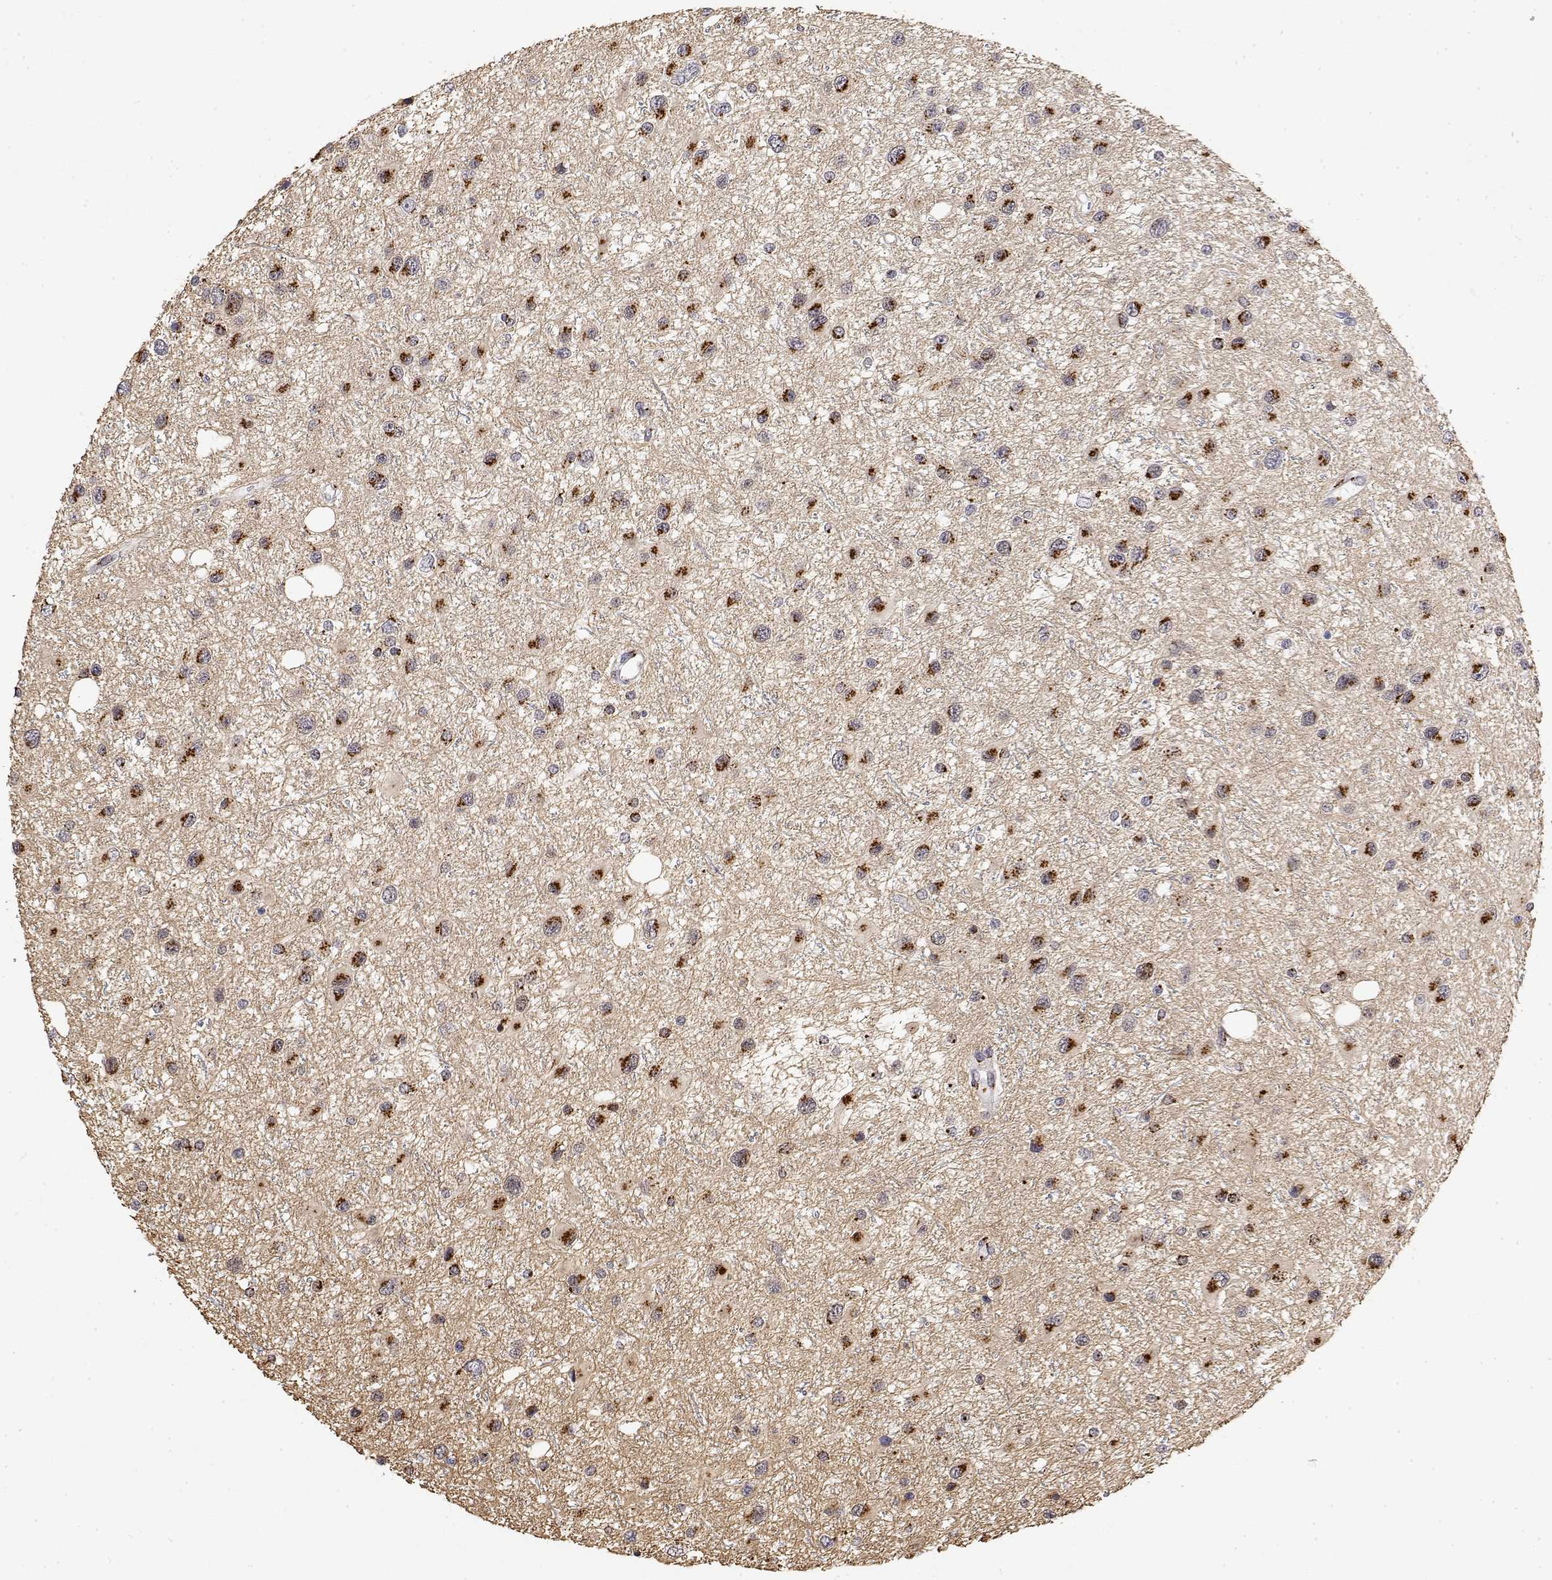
{"staining": {"intensity": "strong", "quantity": ">75%", "location": "cytoplasmic/membranous"}, "tissue": "glioma", "cell_type": "Tumor cells", "image_type": "cancer", "snomed": [{"axis": "morphology", "description": "Glioma, malignant, Low grade"}, {"axis": "topography", "description": "Brain"}], "caption": "Glioma was stained to show a protein in brown. There is high levels of strong cytoplasmic/membranous expression in about >75% of tumor cells.", "gene": "YIPF3", "patient": {"sex": "female", "age": 32}}